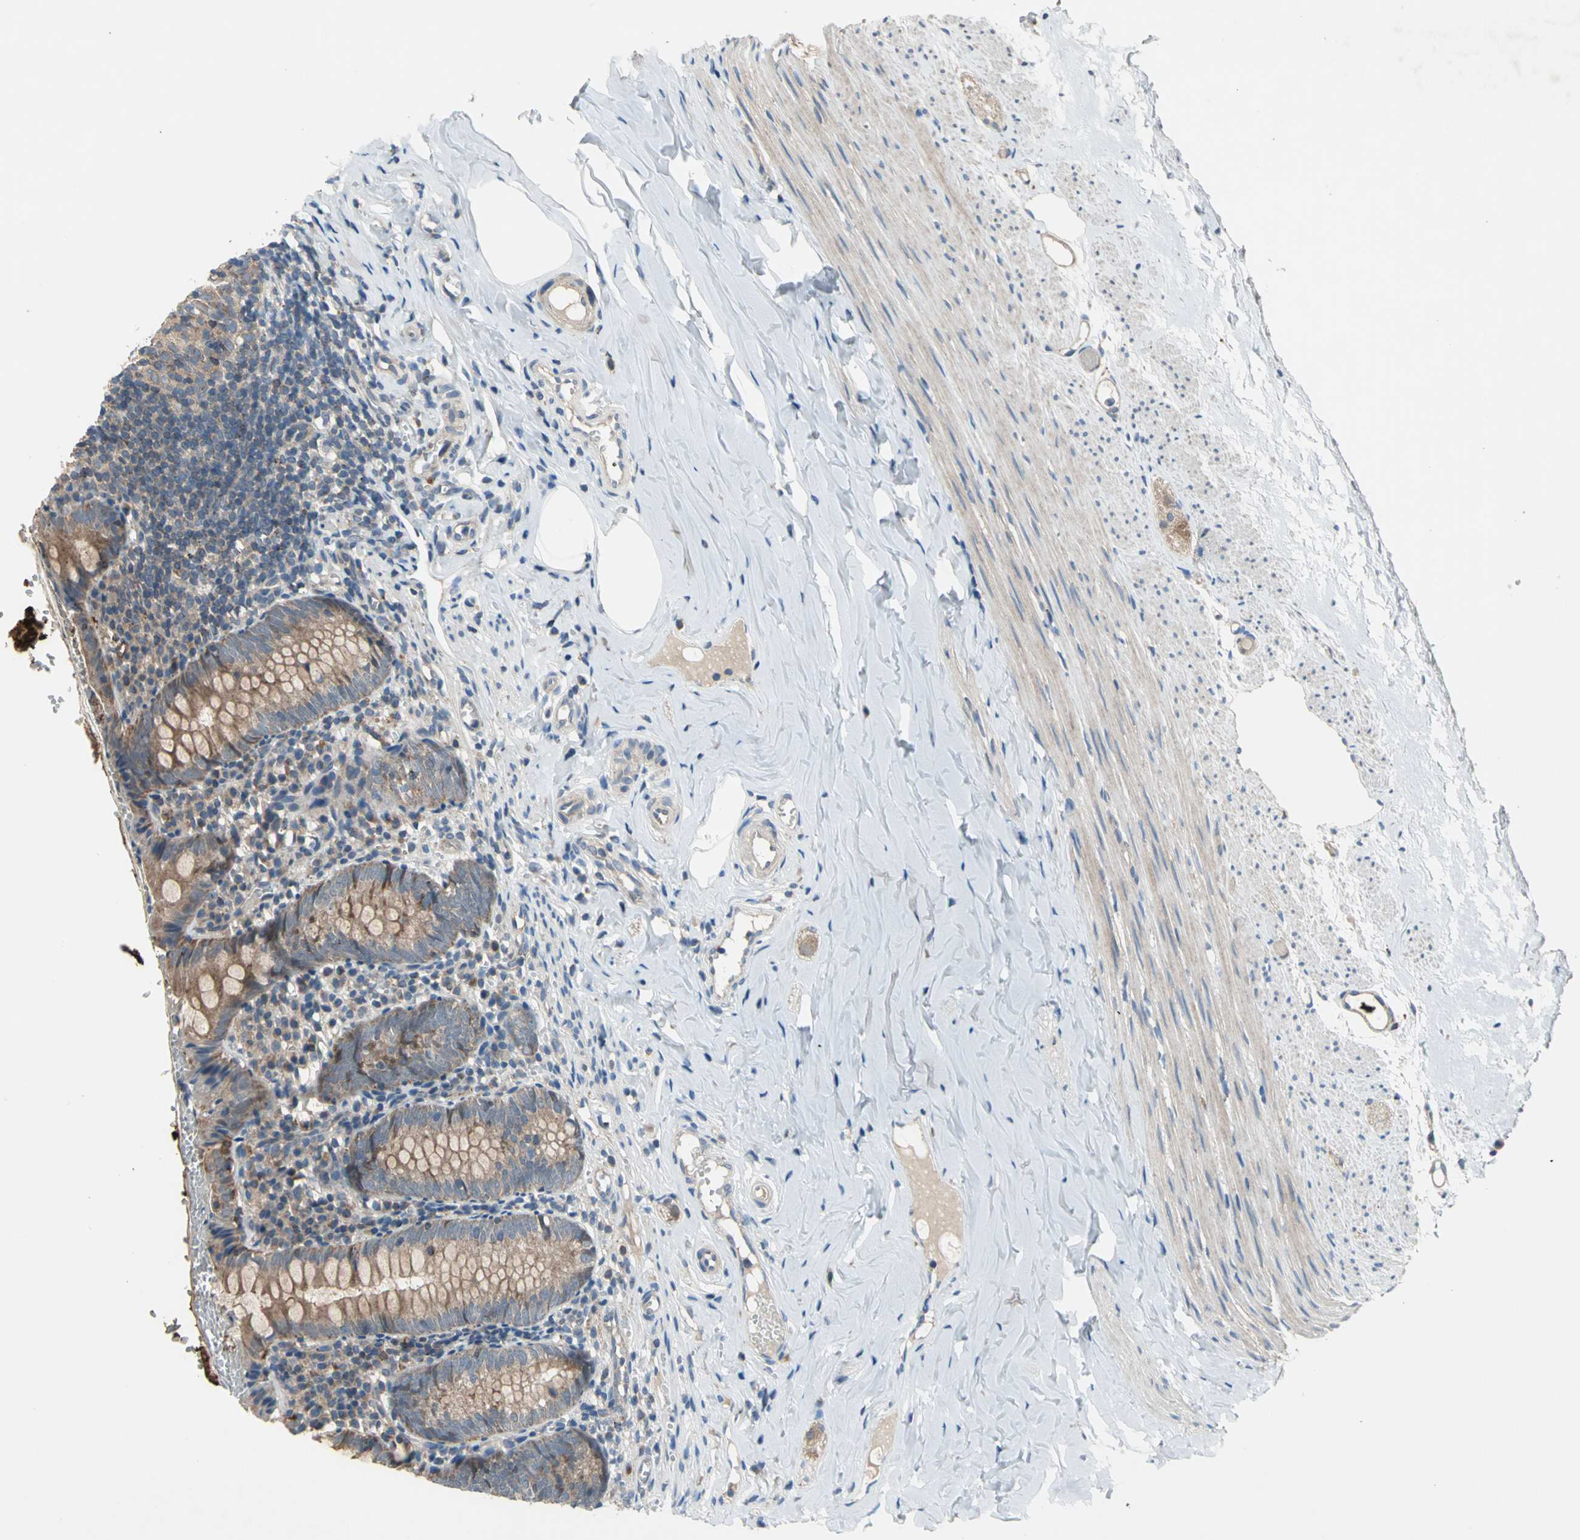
{"staining": {"intensity": "strong", "quantity": ">75%", "location": "cytoplasmic/membranous"}, "tissue": "appendix", "cell_type": "Glandular cells", "image_type": "normal", "snomed": [{"axis": "morphology", "description": "Normal tissue, NOS"}, {"axis": "topography", "description": "Appendix"}], "caption": "The image reveals immunohistochemical staining of unremarkable appendix. There is strong cytoplasmic/membranous expression is appreciated in approximately >75% of glandular cells.", "gene": "TRAK1", "patient": {"sex": "female", "age": 10}}